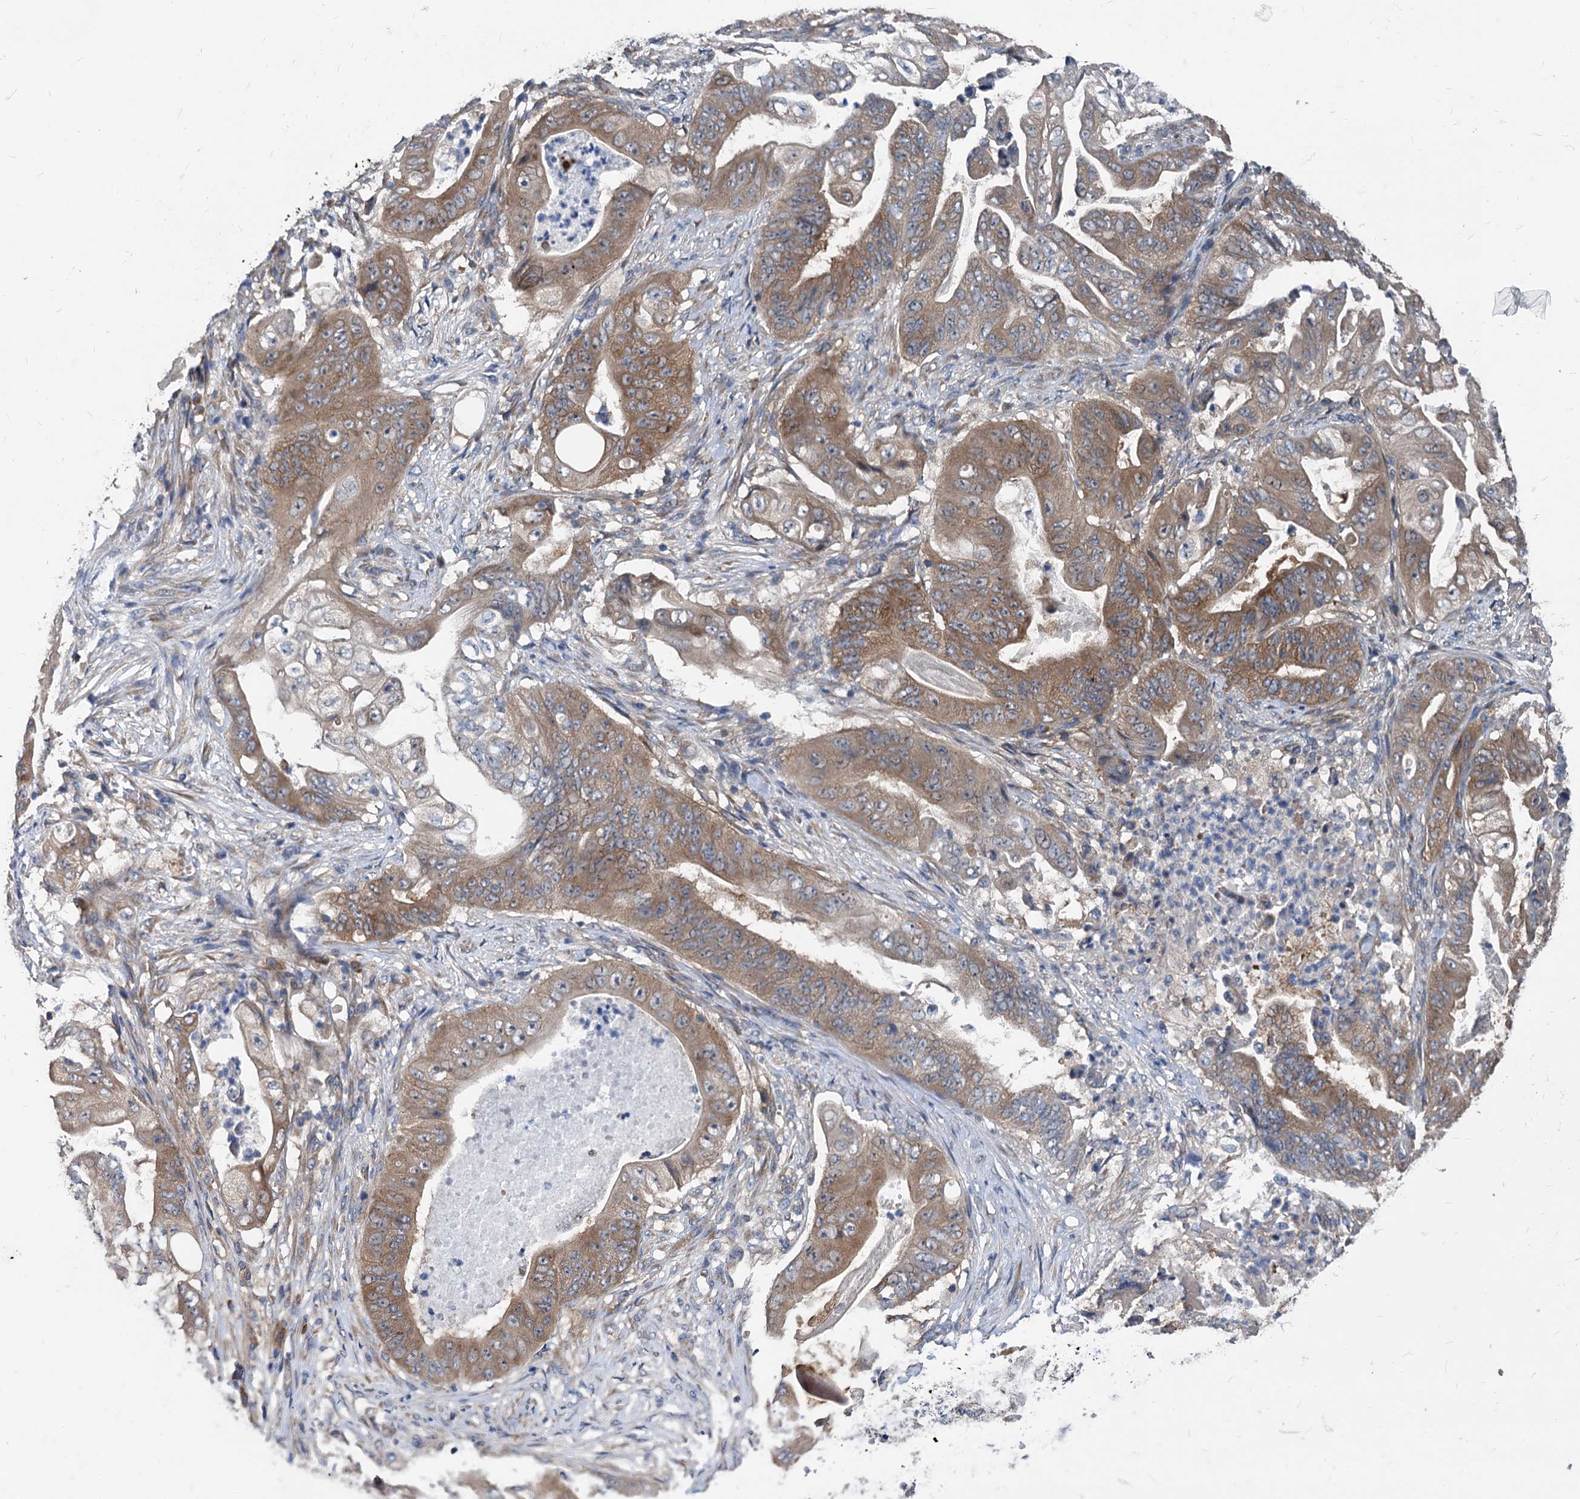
{"staining": {"intensity": "moderate", "quantity": ">75%", "location": "cytoplasmic/membranous"}, "tissue": "stomach cancer", "cell_type": "Tumor cells", "image_type": "cancer", "snomed": [{"axis": "morphology", "description": "Adenocarcinoma, NOS"}, {"axis": "topography", "description": "Stomach"}], "caption": "High-magnification brightfield microscopy of stomach cancer (adenocarcinoma) stained with DAB (brown) and counterstained with hematoxylin (blue). tumor cells exhibit moderate cytoplasmic/membranous expression is identified in about>75% of cells. The staining is performed using DAB brown chromogen to label protein expression. The nuclei are counter-stained blue using hematoxylin.", "gene": "EIF2B2", "patient": {"sex": "female", "age": 73}}